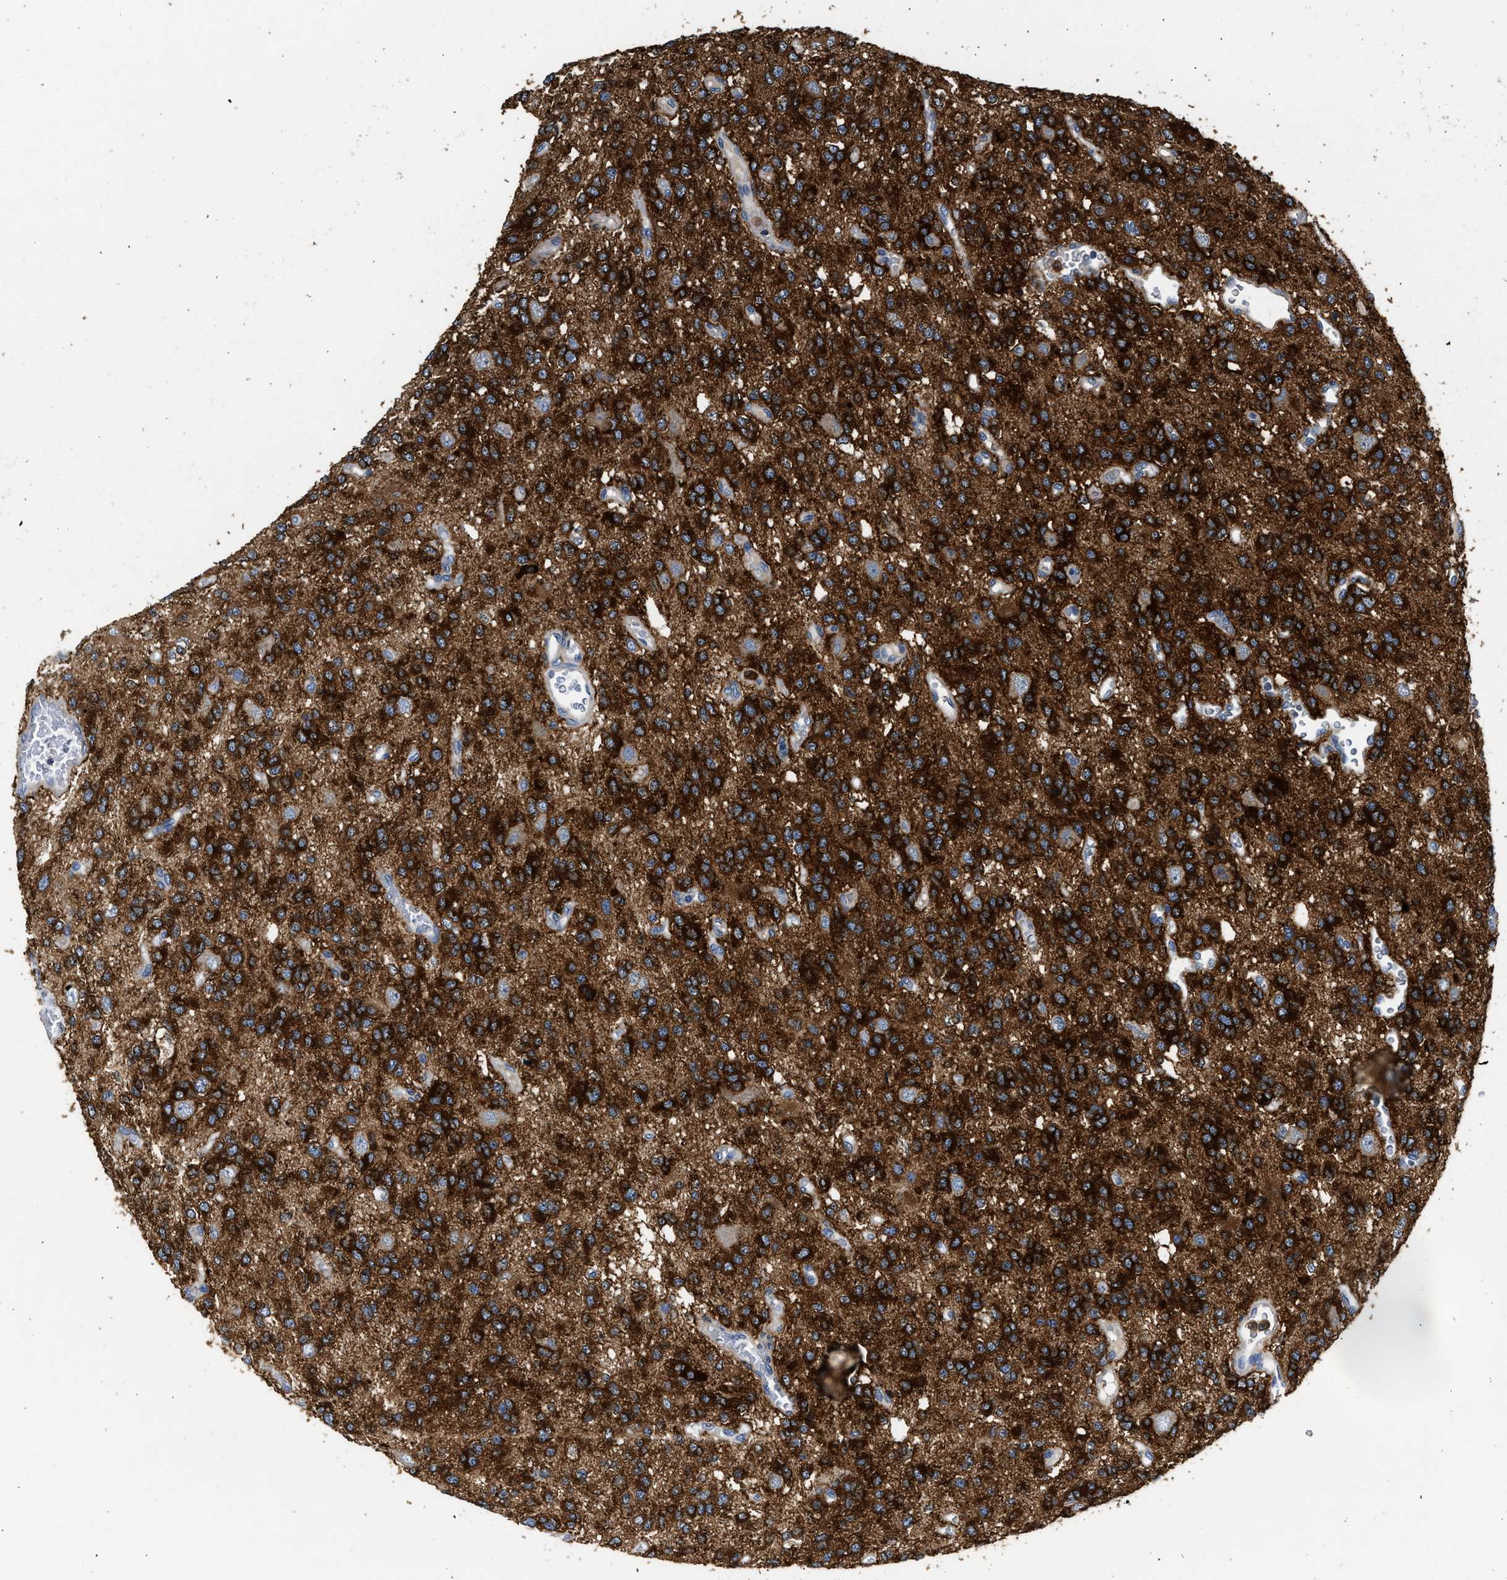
{"staining": {"intensity": "strong", "quantity": ">75%", "location": "cytoplasmic/membranous"}, "tissue": "glioma", "cell_type": "Tumor cells", "image_type": "cancer", "snomed": [{"axis": "morphology", "description": "Glioma, malignant, Low grade"}, {"axis": "topography", "description": "Brain"}], "caption": "Strong cytoplasmic/membranous expression for a protein is present in approximately >75% of tumor cells of malignant glioma (low-grade) using immunohistochemistry.", "gene": "RAB31", "patient": {"sex": "male", "age": 38}}